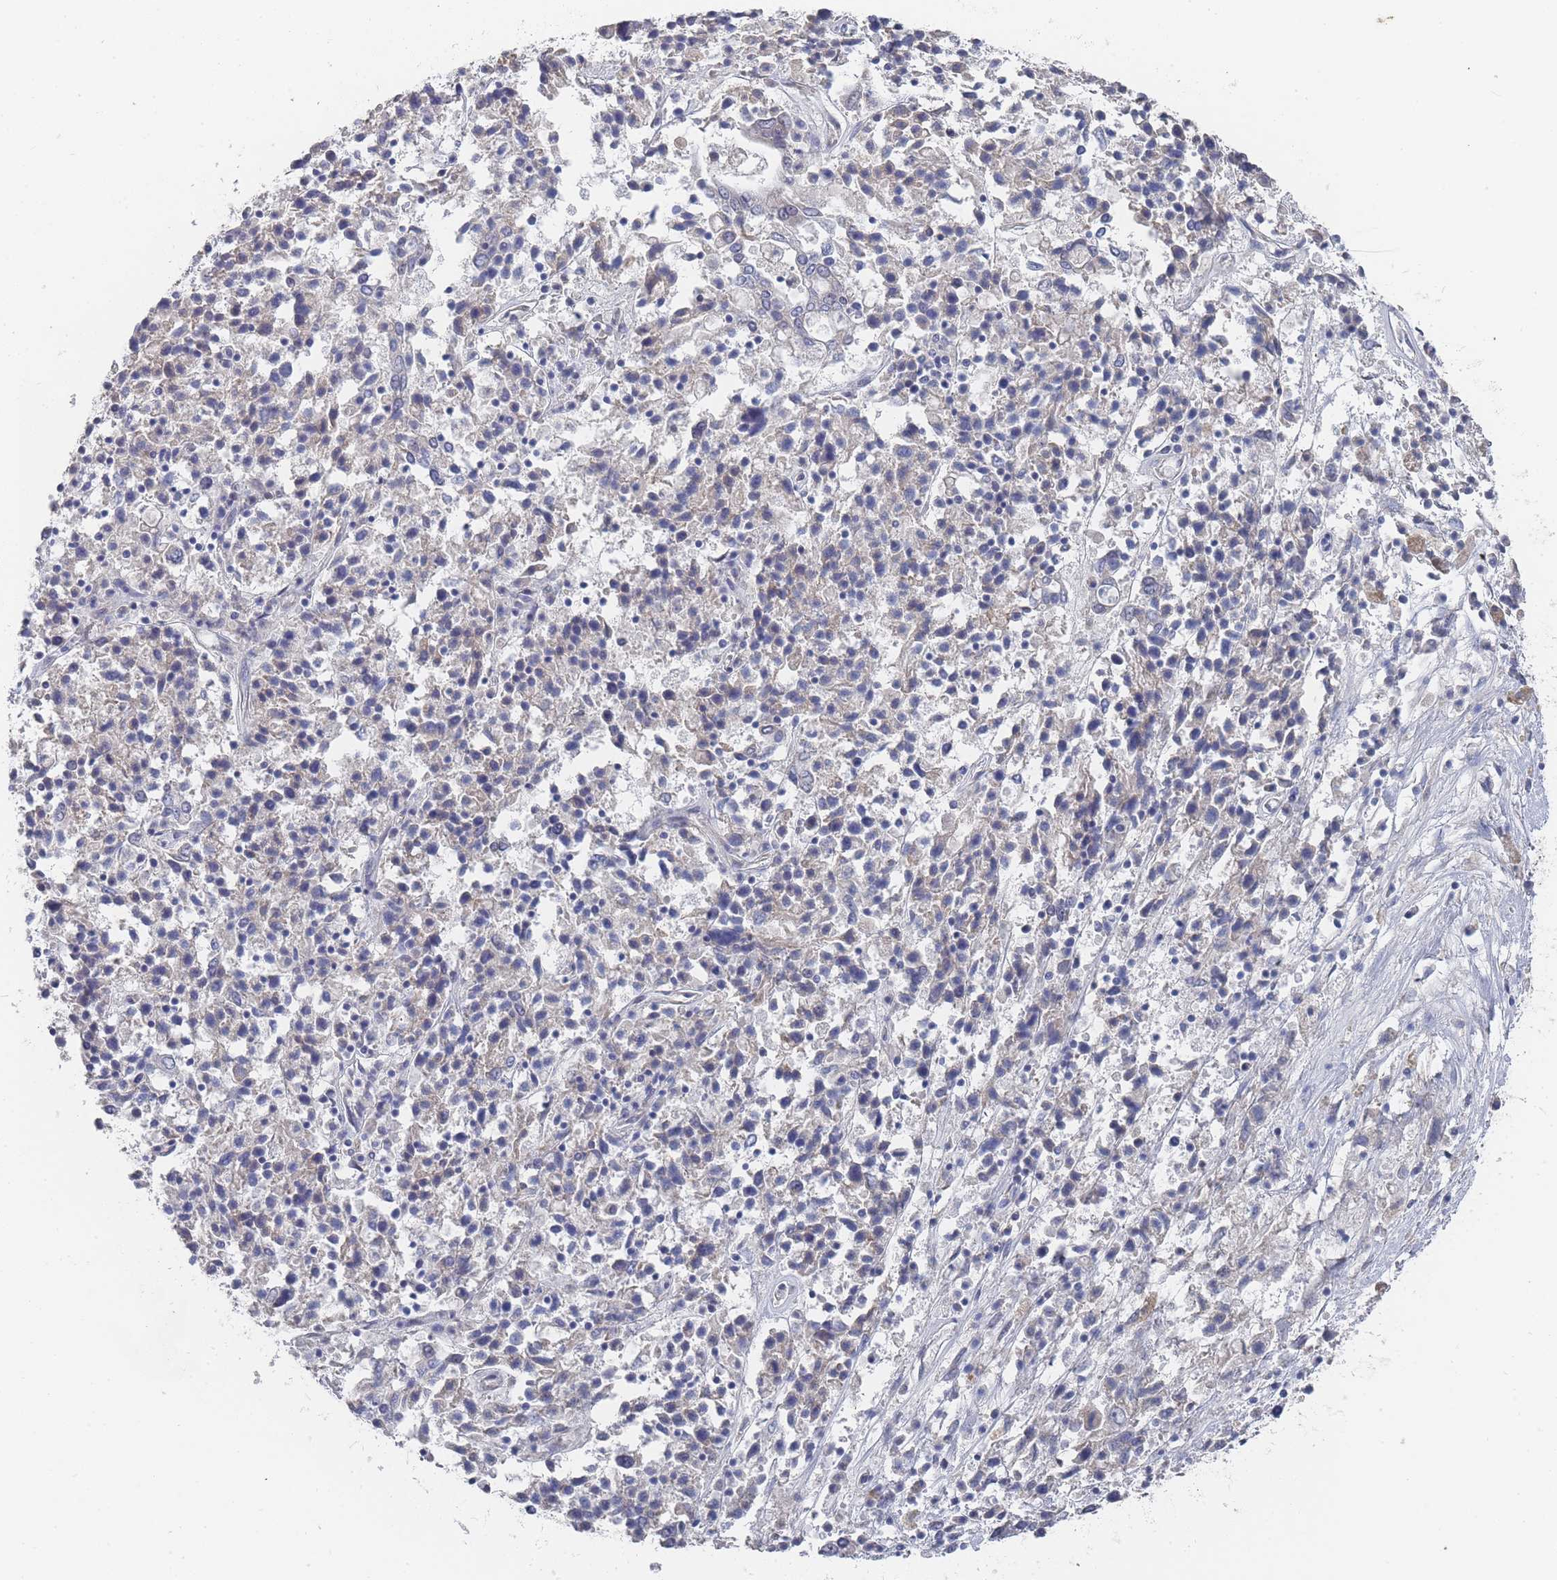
{"staining": {"intensity": "negative", "quantity": "none", "location": "none"}, "tissue": "ovarian cancer", "cell_type": "Tumor cells", "image_type": "cancer", "snomed": [{"axis": "morphology", "description": "Carcinoma, endometroid"}, {"axis": "topography", "description": "Ovary"}], "caption": "Human ovarian cancer (endometroid carcinoma) stained for a protein using immunohistochemistry demonstrates no staining in tumor cells.", "gene": "ACAD11", "patient": {"sex": "female", "age": 62}}